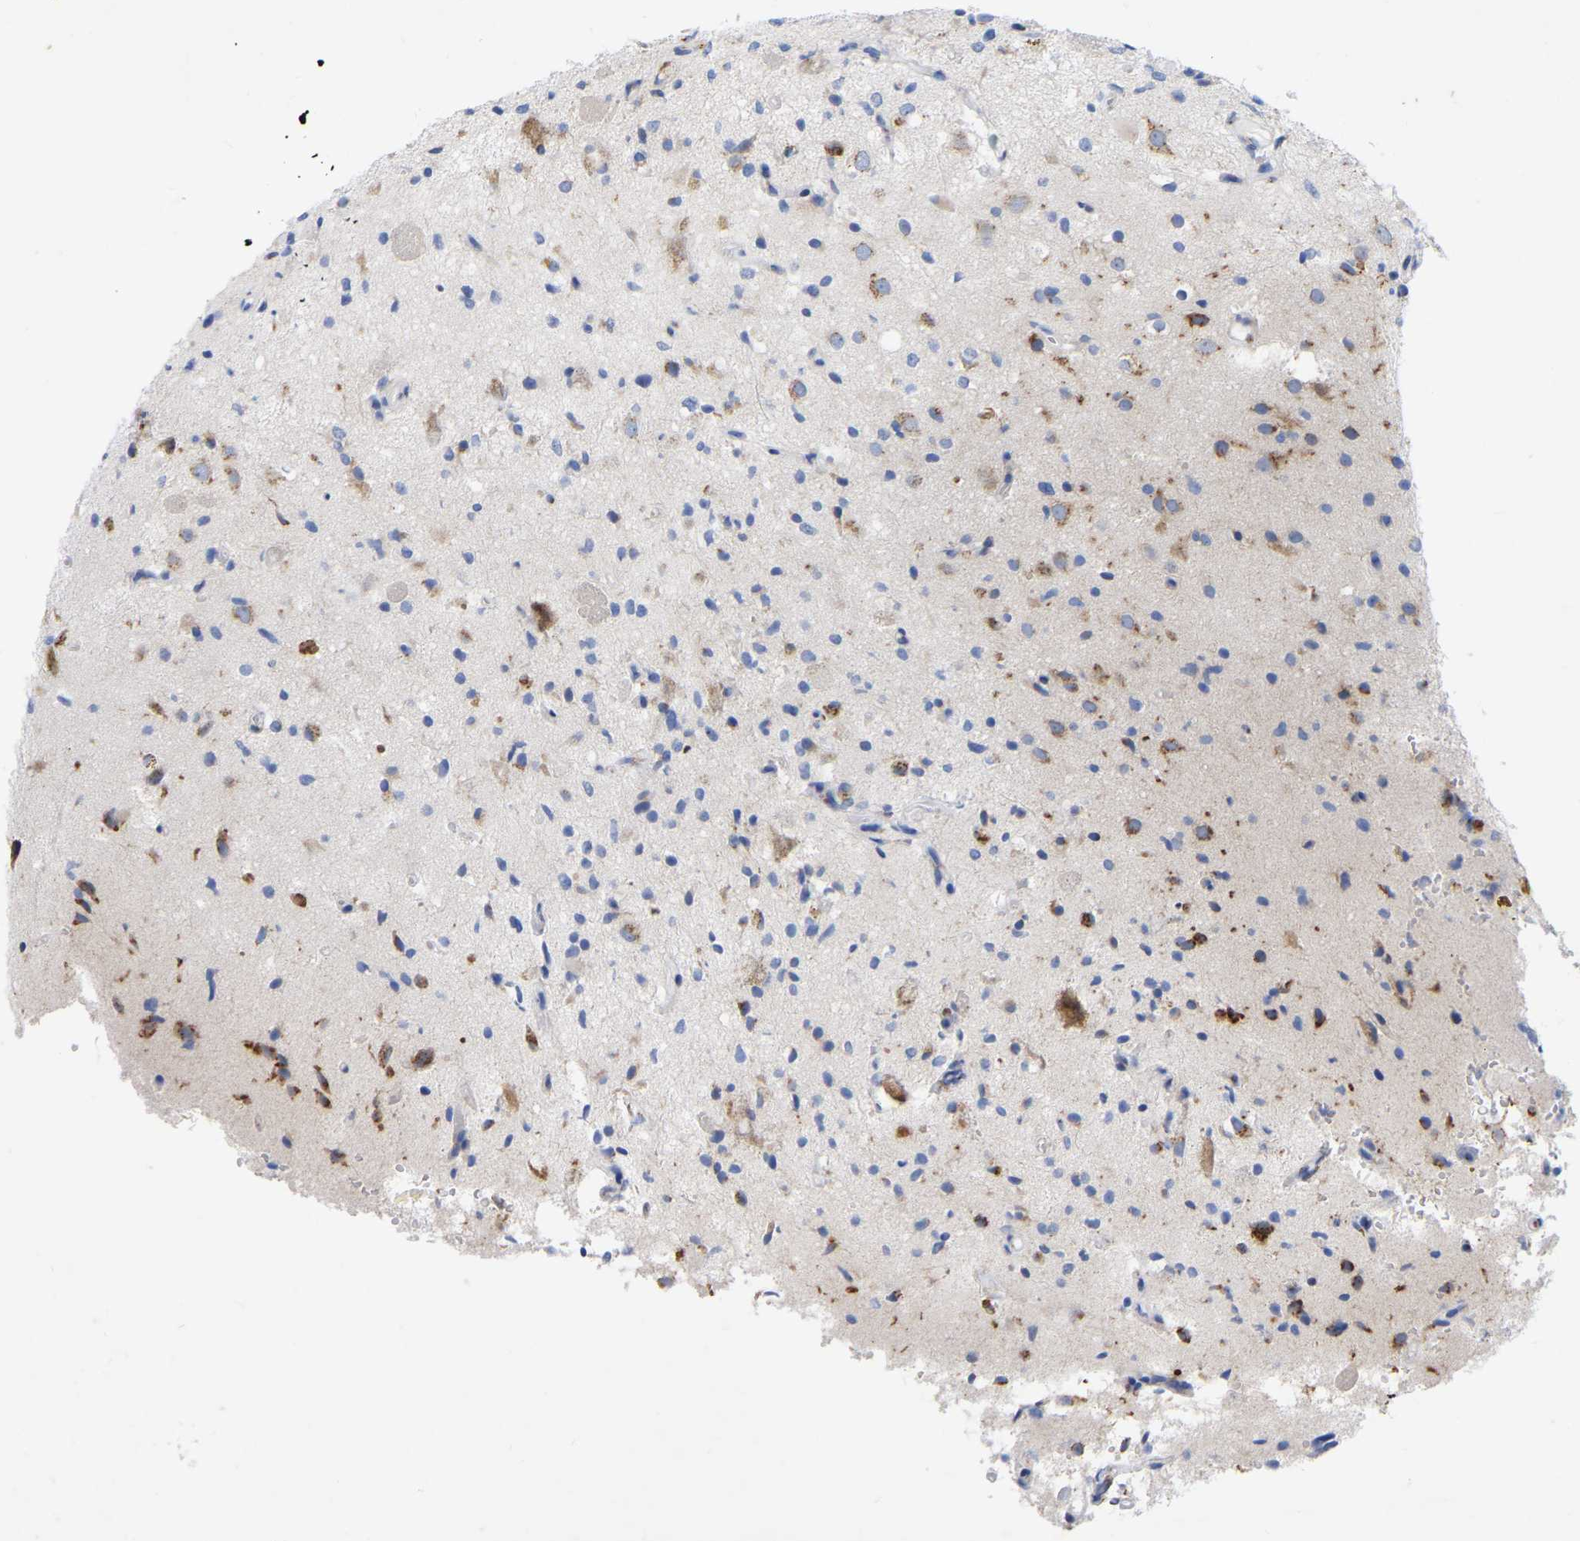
{"staining": {"intensity": "moderate", "quantity": "<25%", "location": "cytoplasmic/membranous"}, "tissue": "glioma", "cell_type": "Tumor cells", "image_type": "cancer", "snomed": [{"axis": "morphology", "description": "Glioma, malignant, High grade"}, {"axis": "topography", "description": "Brain"}], "caption": "High-magnification brightfield microscopy of malignant glioma (high-grade) stained with DAB (brown) and counterstained with hematoxylin (blue). tumor cells exhibit moderate cytoplasmic/membranous expression is seen in about<25% of cells. (brown staining indicates protein expression, while blue staining denotes nuclei).", "gene": "STRIP2", "patient": {"sex": "male", "age": 33}}